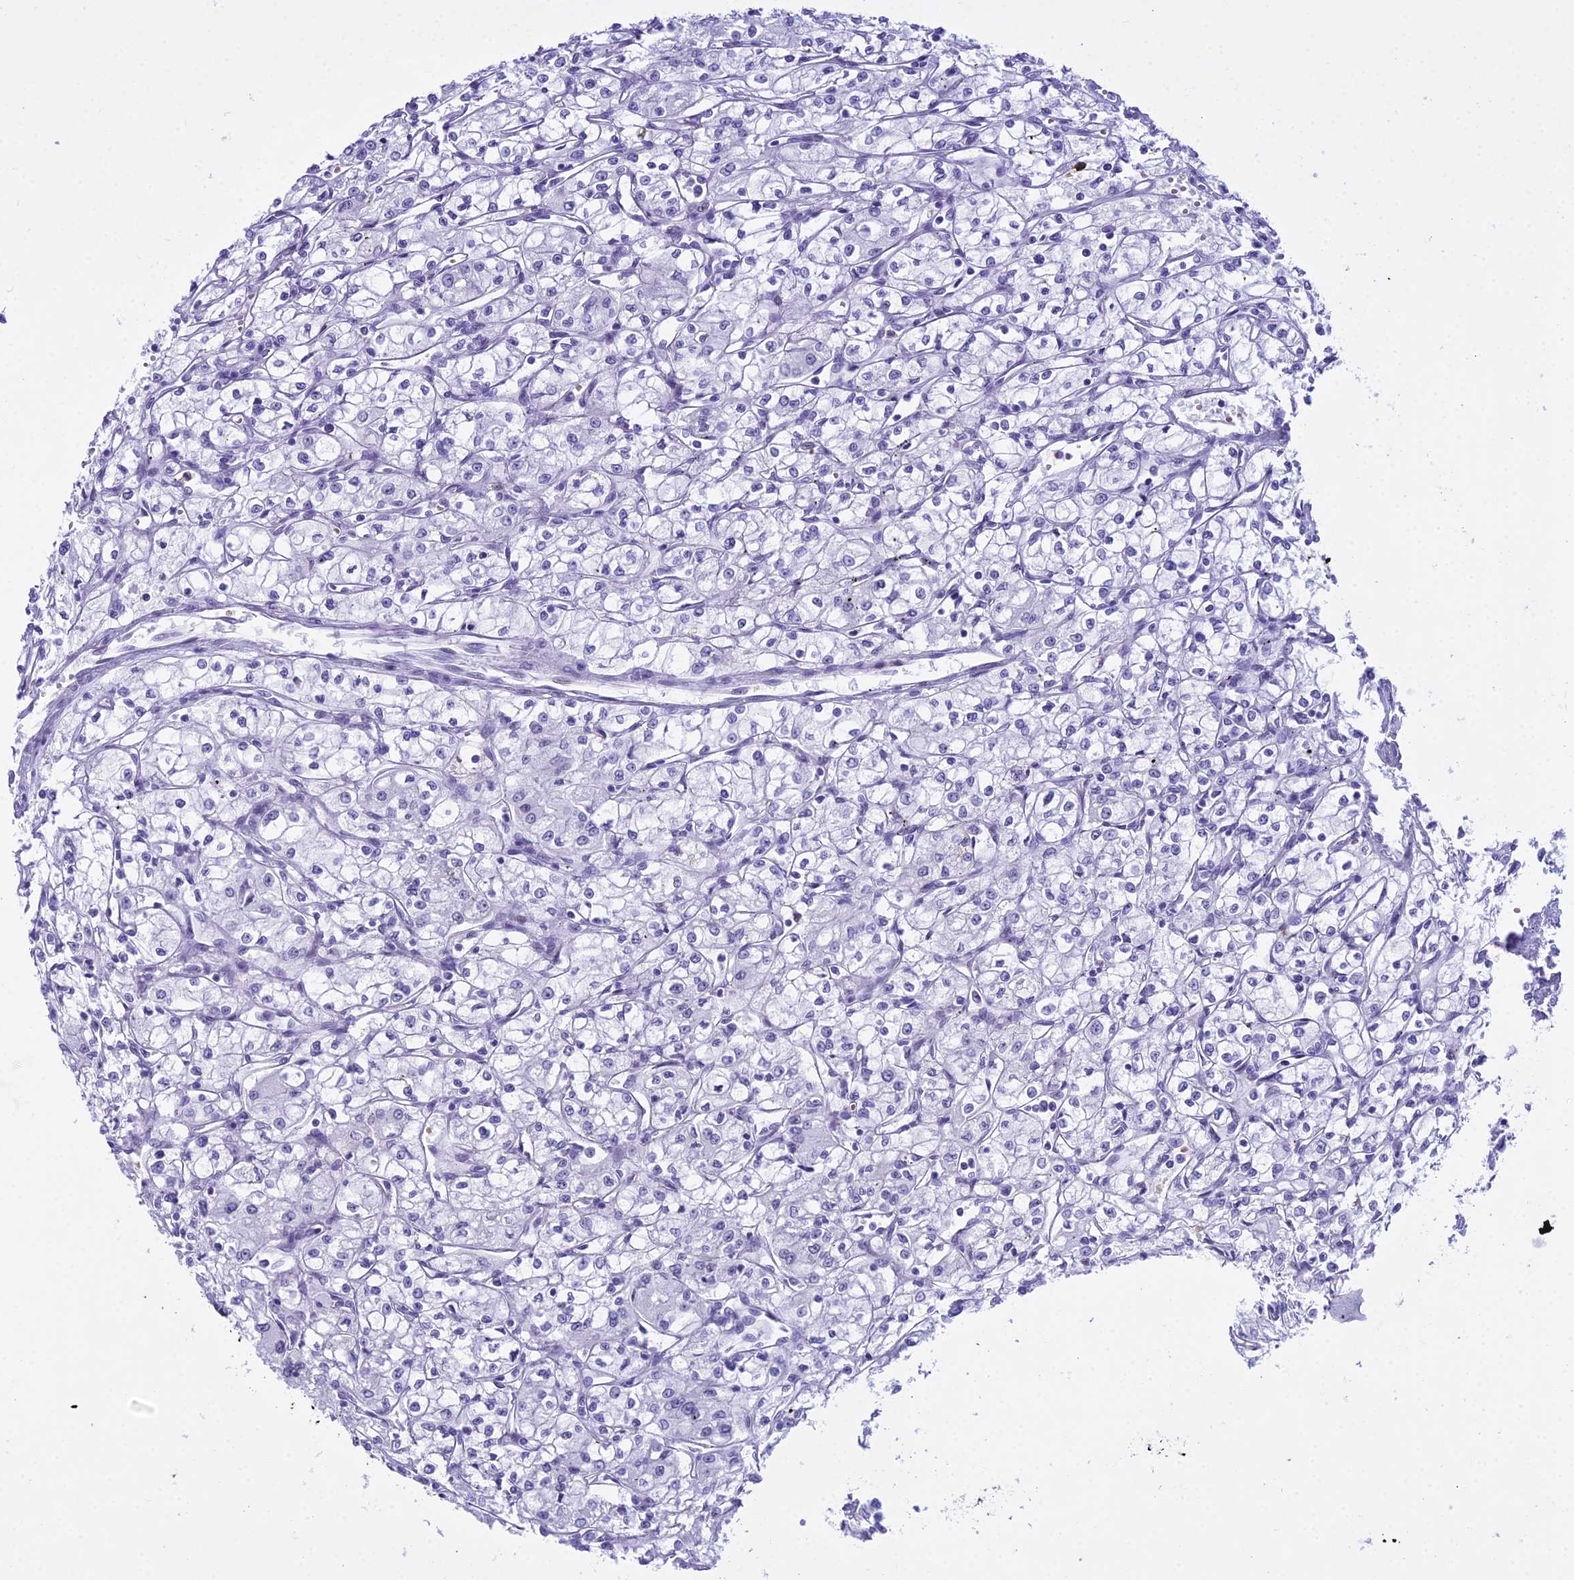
{"staining": {"intensity": "negative", "quantity": "none", "location": "none"}, "tissue": "renal cancer", "cell_type": "Tumor cells", "image_type": "cancer", "snomed": [{"axis": "morphology", "description": "Adenocarcinoma, NOS"}, {"axis": "topography", "description": "Kidney"}], "caption": "This is a micrograph of immunohistochemistry staining of renal cancer (adenocarcinoma), which shows no expression in tumor cells.", "gene": "RNPS1", "patient": {"sex": "male", "age": 59}}